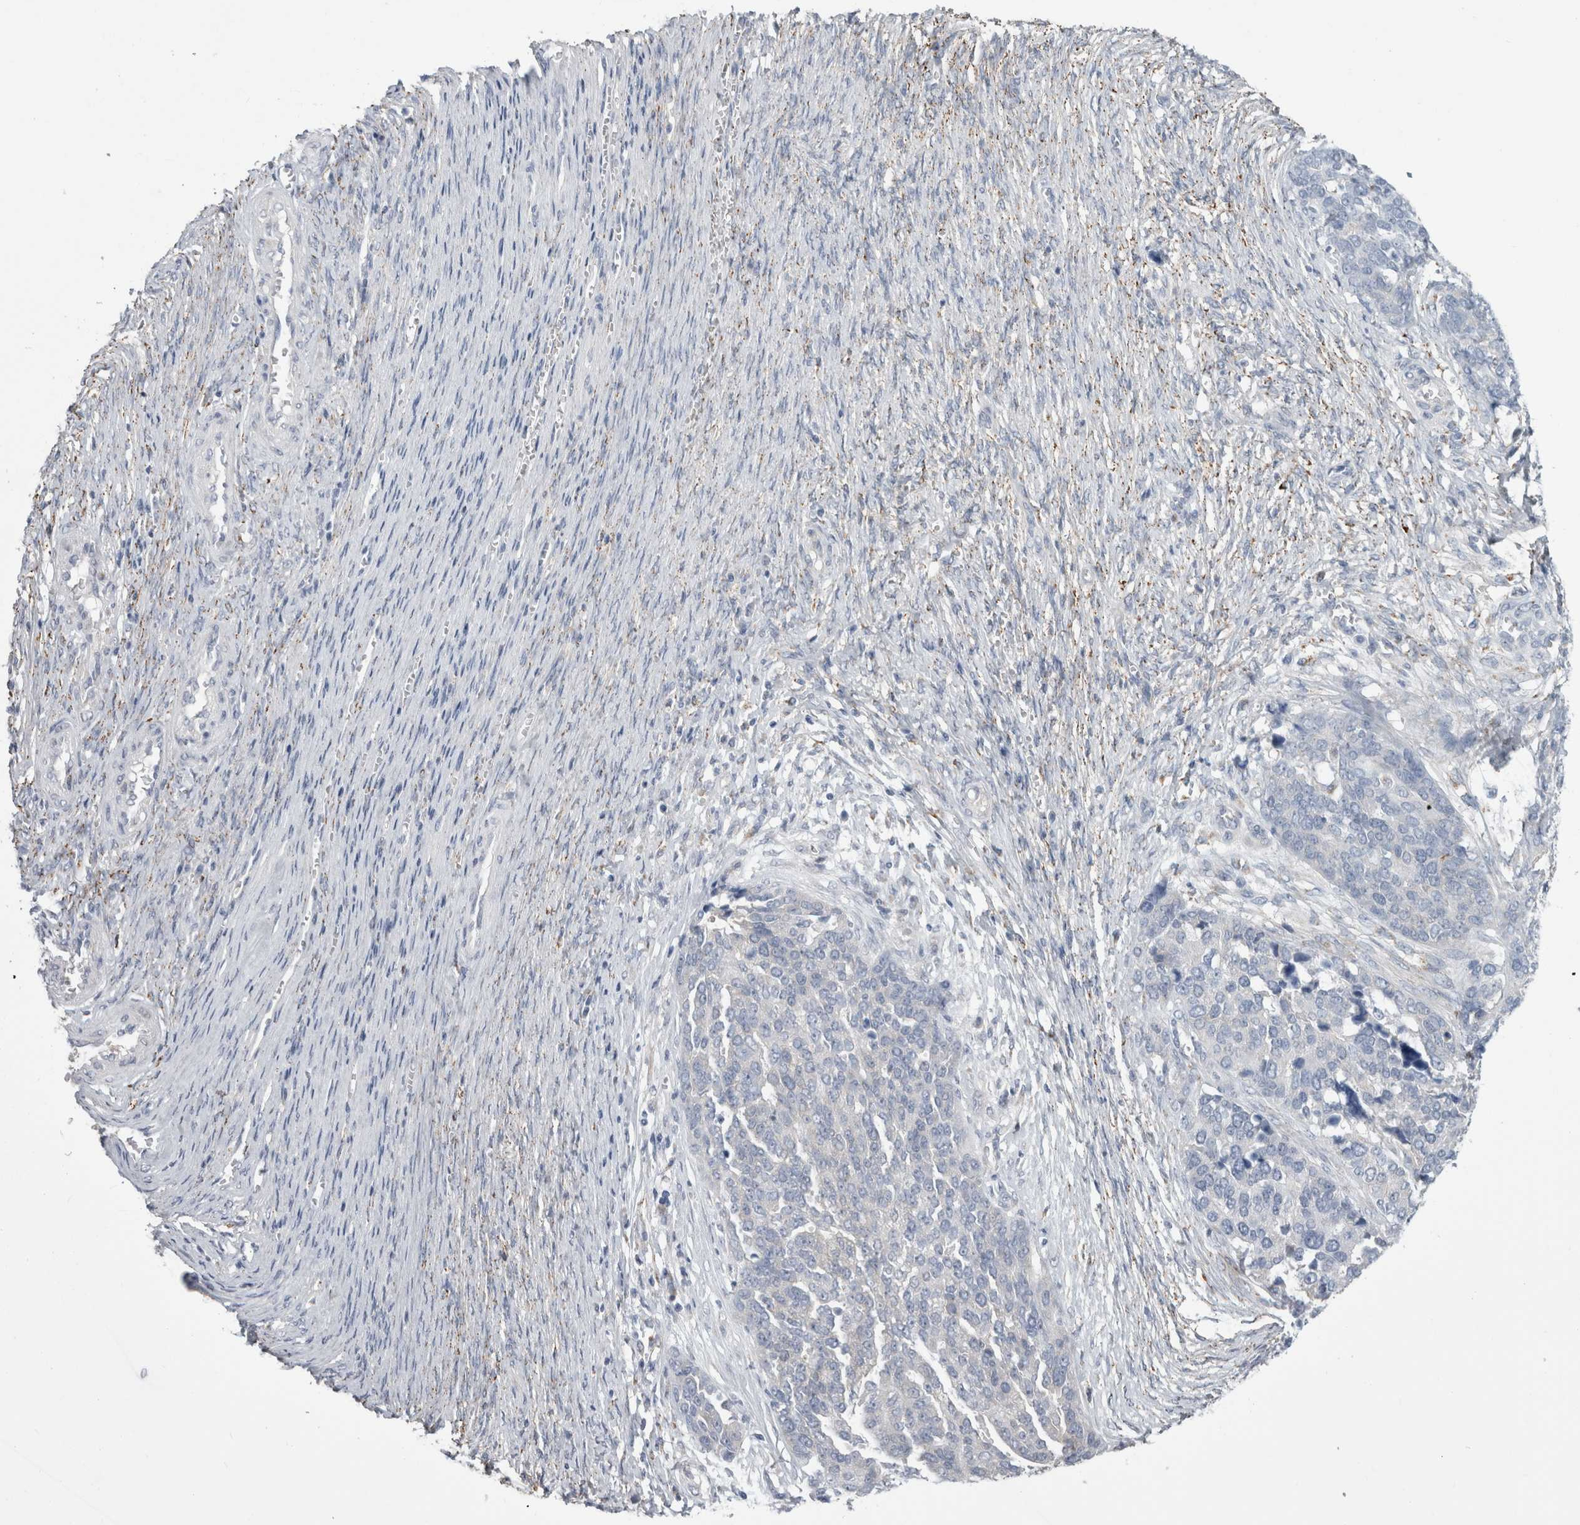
{"staining": {"intensity": "negative", "quantity": "none", "location": "none"}, "tissue": "ovarian cancer", "cell_type": "Tumor cells", "image_type": "cancer", "snomed": [{"axis": "morphology", "description": "Cystadenocarcinoma, serous, NOS"}, {"axis": "topography", "description": "Ovary"}], "caption": "A high-resolution photomicrograph shows IHC staining of serous cystadenocarcinoma (ovarian), which displays no significant expression in tumor cells.", "gene": "GATM", "patient": {"sex": "female", "age": 44}}